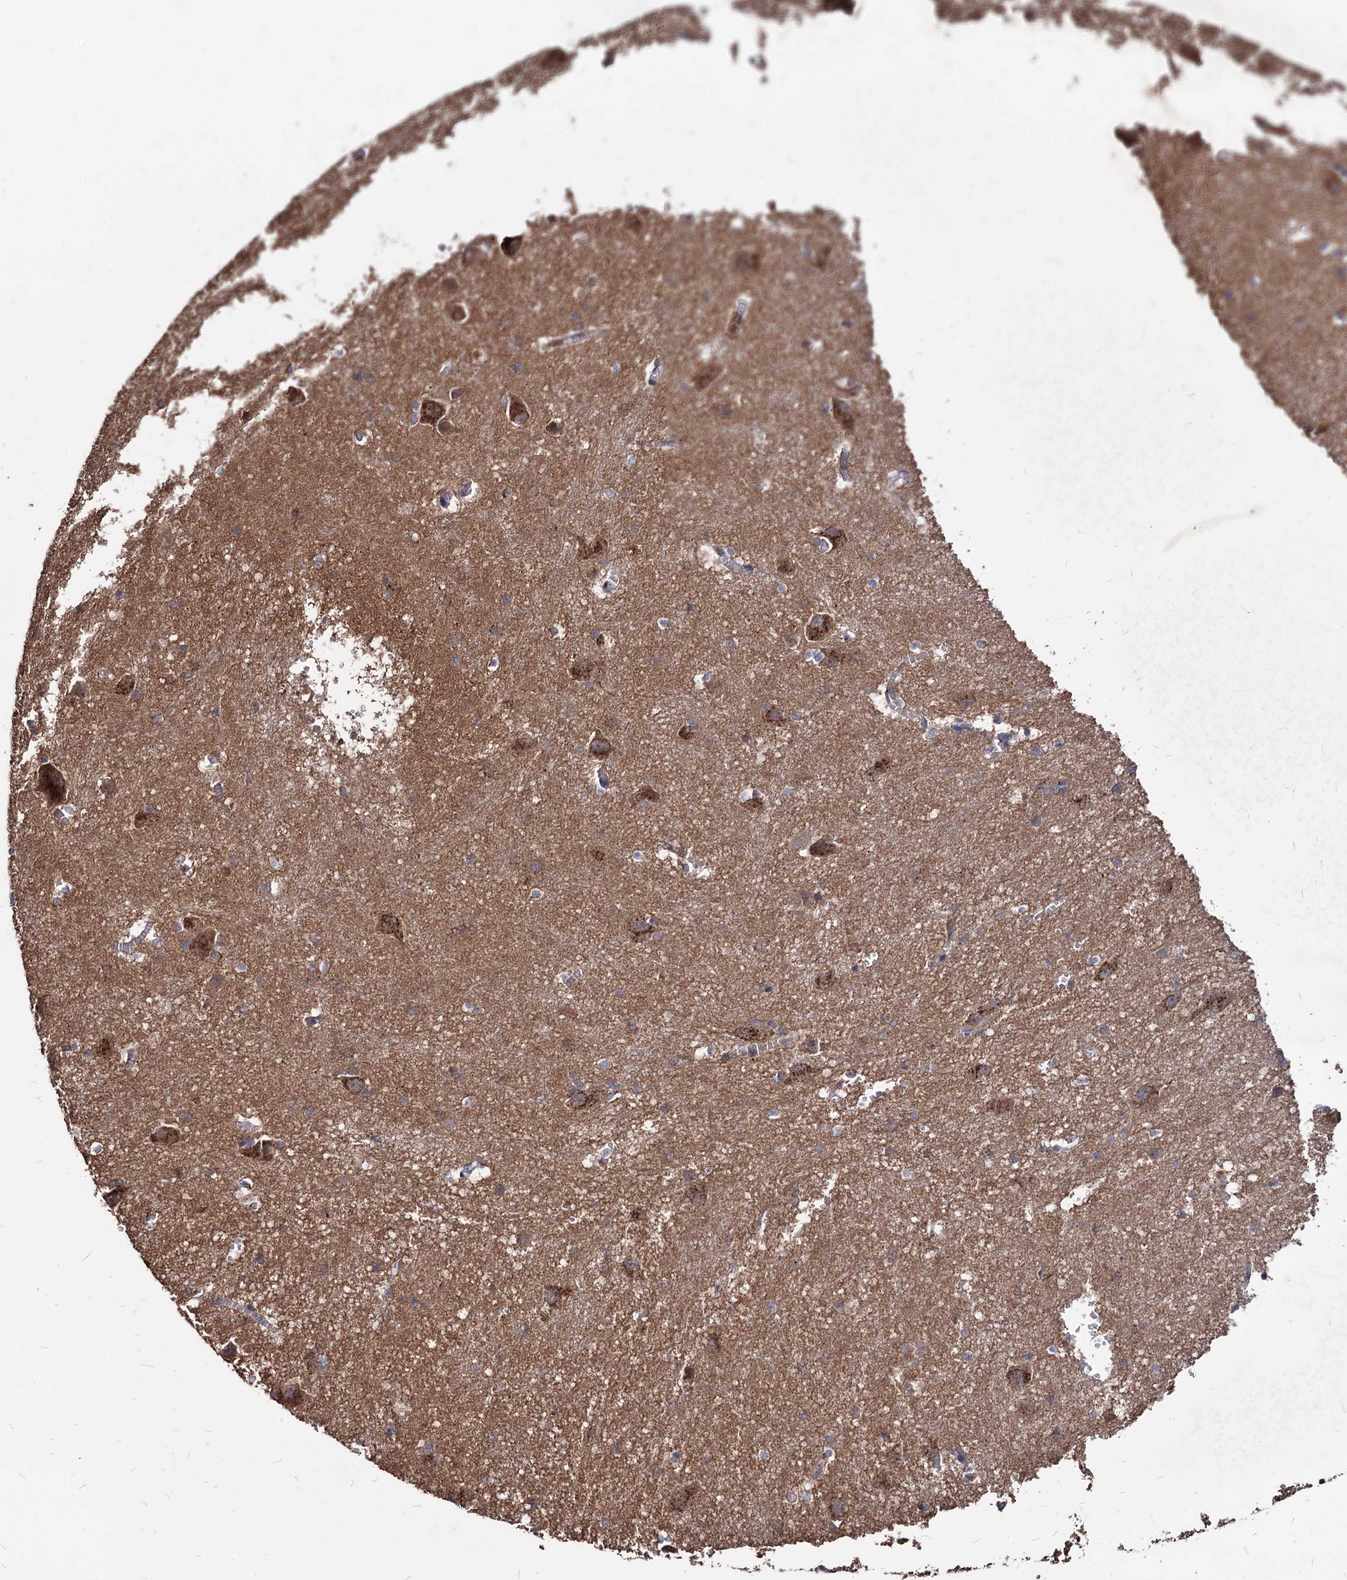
{"staining": {"intensity": "moderate", "quantity": "<25%", "location": "cytoplasmic/membranous"}, "tissue": "caudate", "cell_type": "Glial cells", "image_type": "normal", "snomed": [{"axis": "morphology", "description": "Normal tissue, NOS"}, {"axis": "topography", "description": "Lateral ventricle wall"}], "caption": "Immunohistochemistry (IHC) histopathology image of normal caudate: human caudate stained using immunohistochemistry (IHC) reveals low levels of moderate protein expression localized specifically in the cytoplasmic/membranous of glial cells, appearing as a cytoplasmic/membranous brown color.", "gene": "ESD", "patient": {"sex": "male", "age": 37}}